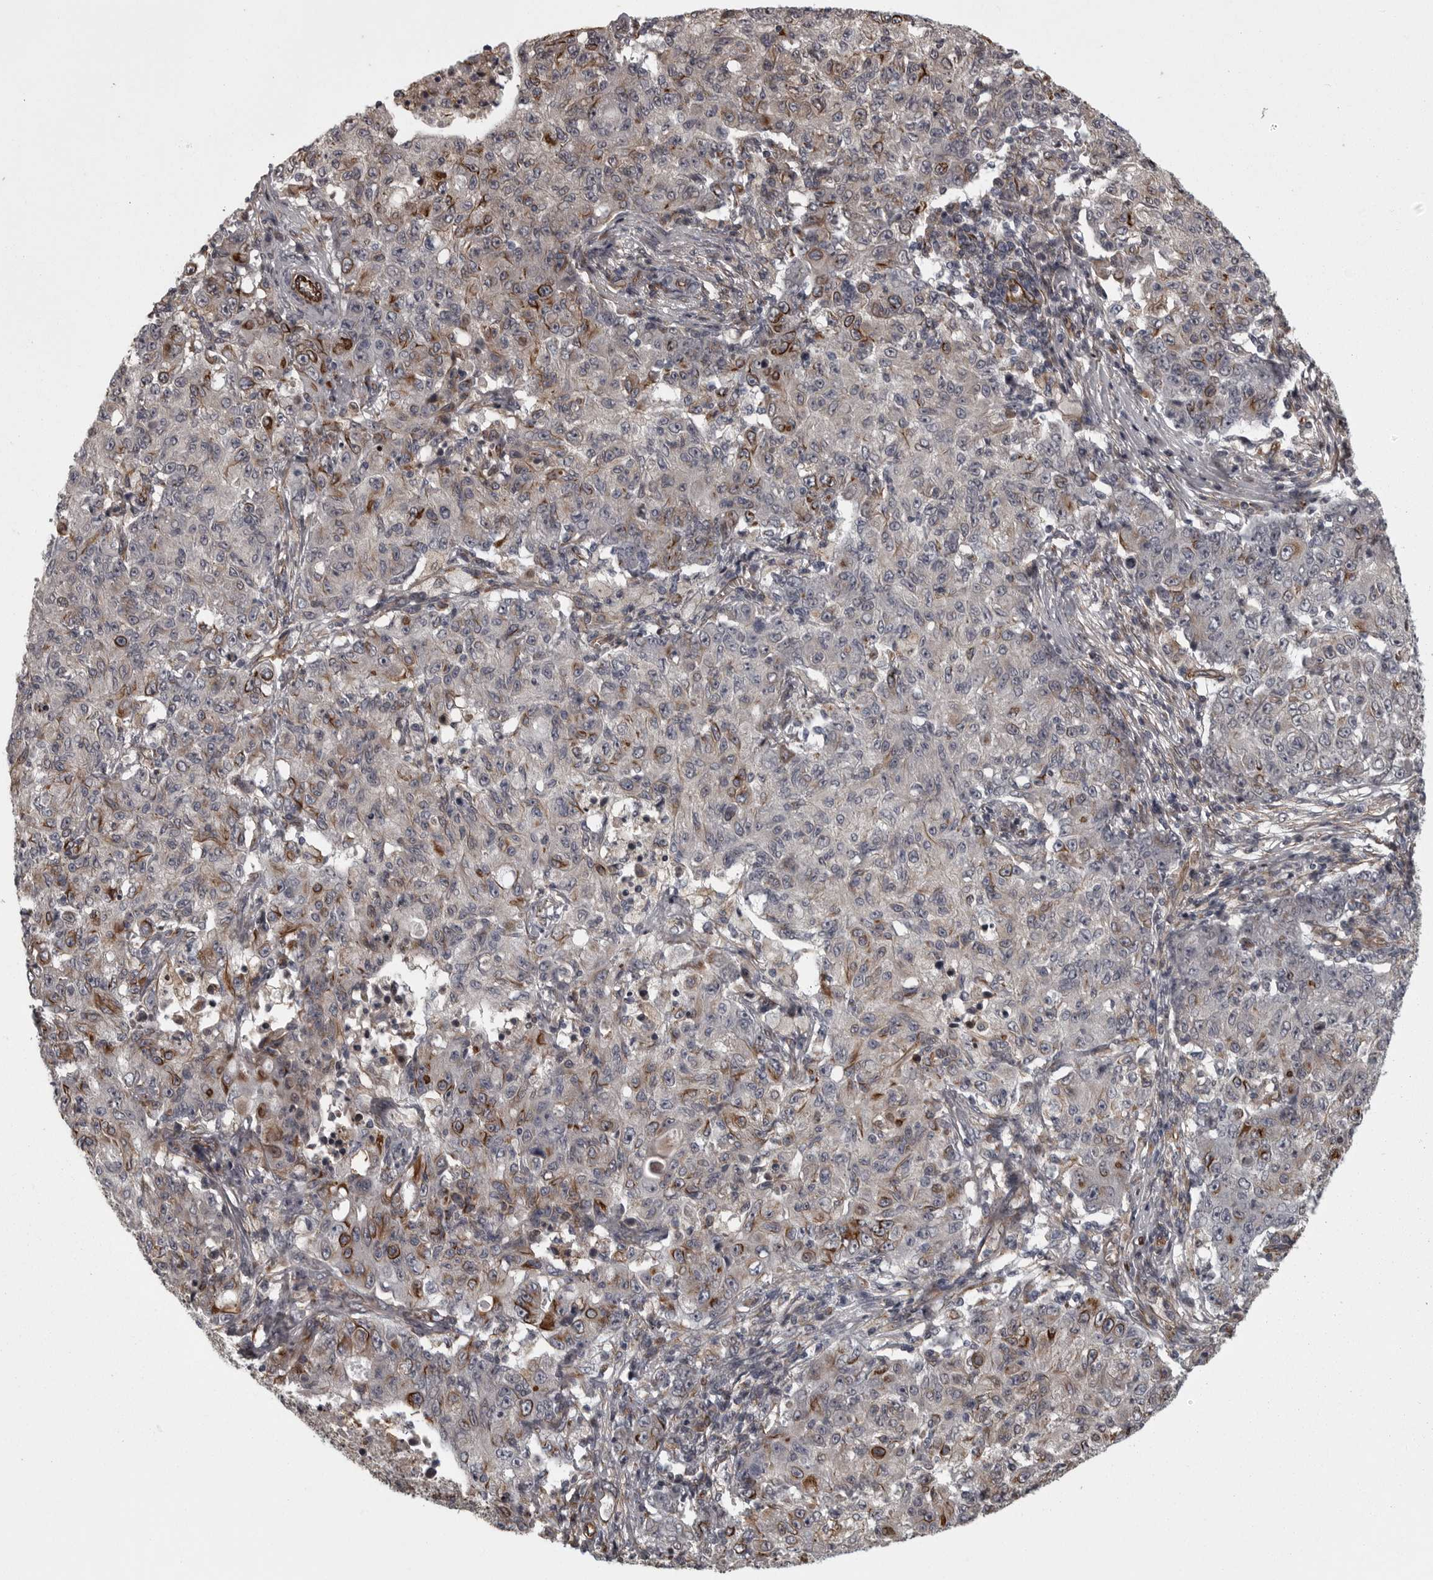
{"staining": {"intensity": "moderate", "quantity": "<25%", "location": "cytoplasmic/membranous"}, "tissue": "ovarian cancer", "cell_type": "Tumor cells", "image_type": "cancer", "snomed": [{"axis": "morphology", "description": "Carcinoma, endometroid"}, {"axis": "topography", "description": "Ovary"}], "caption": "Moderate cytoplasmic/membranous protein positivity is seen in approximately <25% of tumor cells in ovarian endometroid carcinoma. (DAB (3,3'-diaminobenzidine) IHC, brown staining for protein, blue staining for nuclei).", "gene": "FAAP100", "patient": {"sex": "female", "age": 42}}